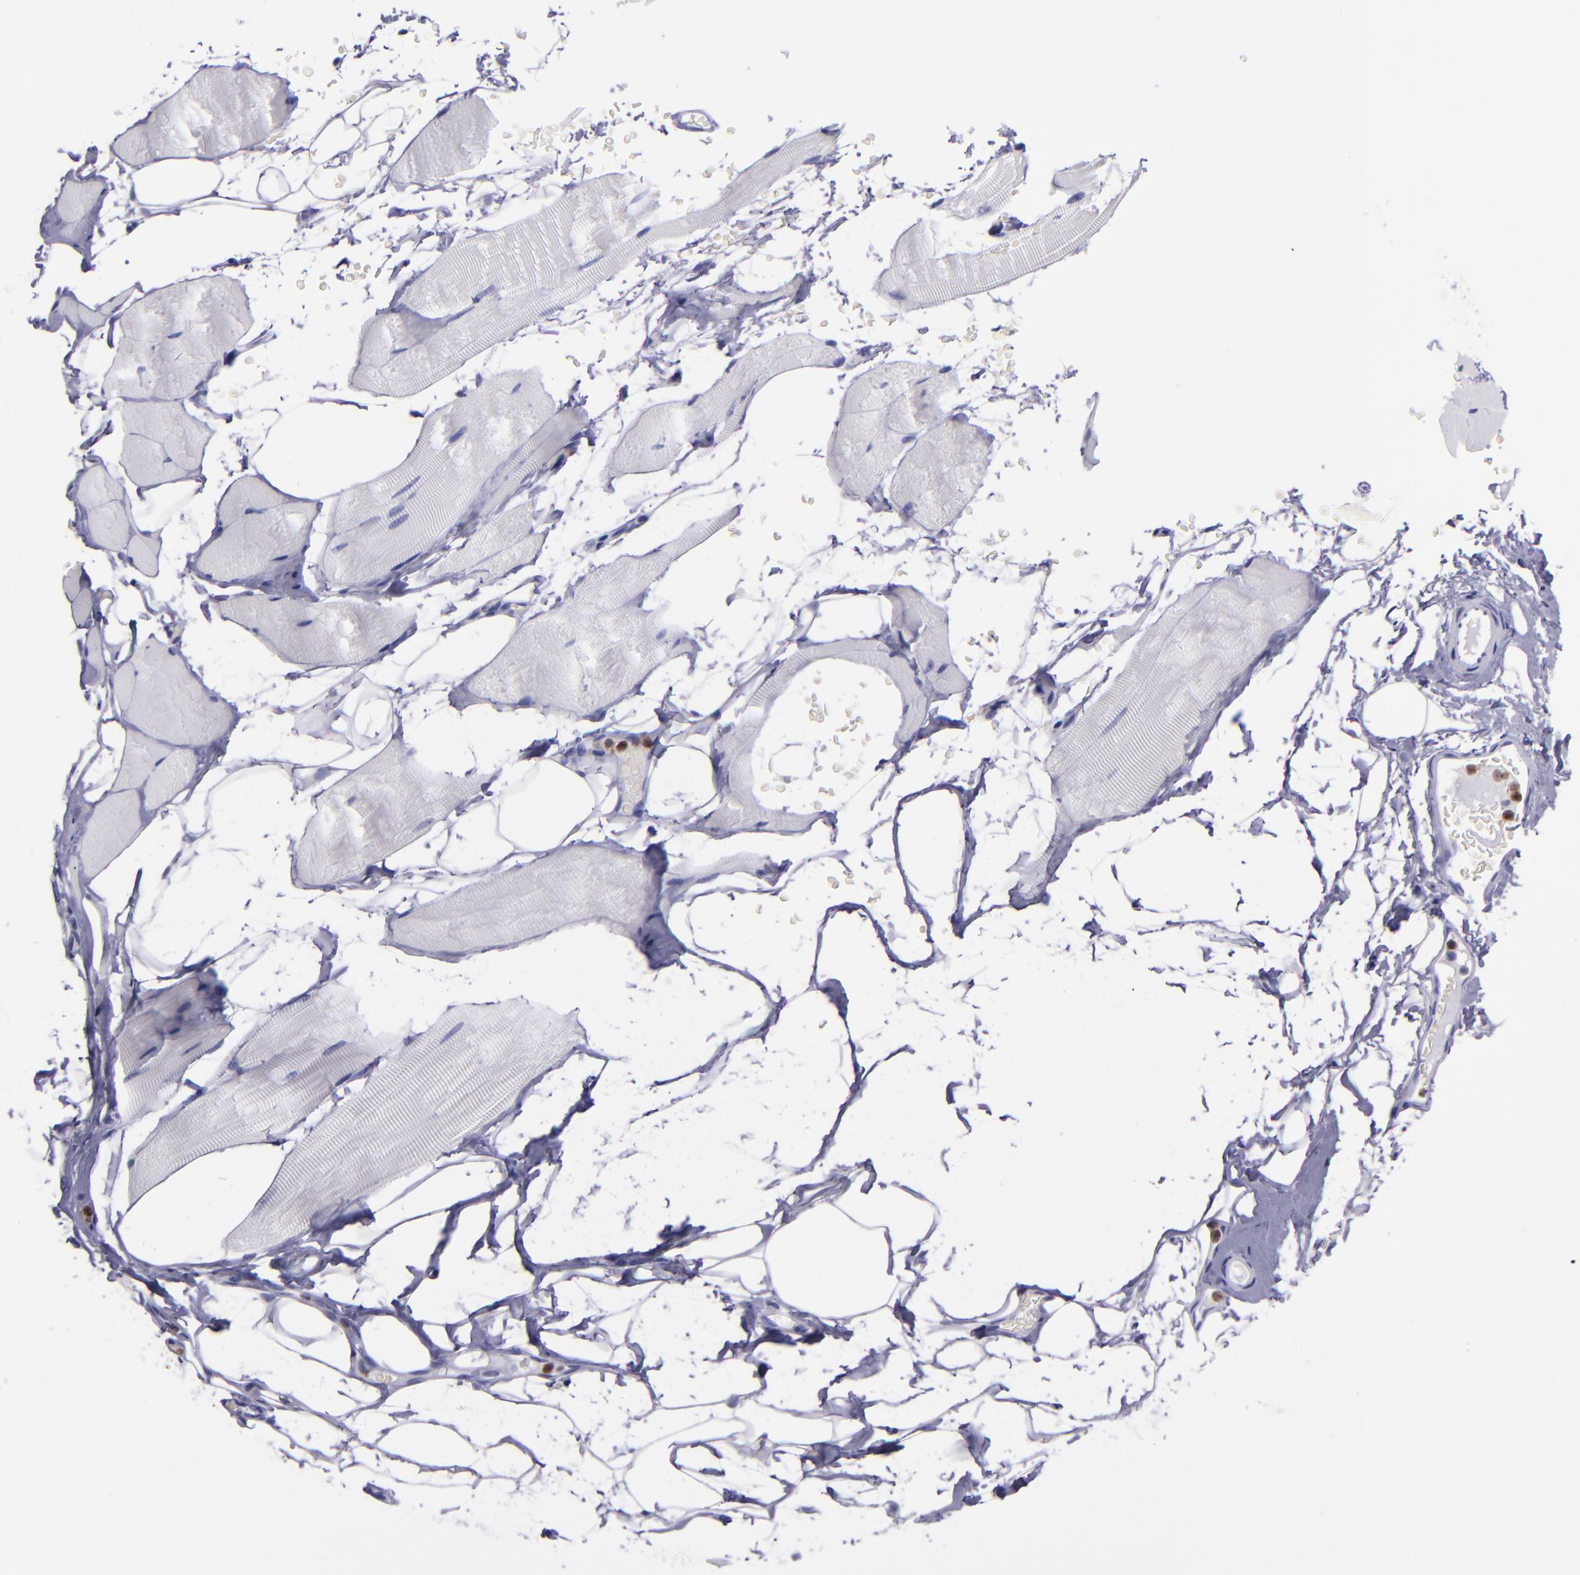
{"staining": {"intensity": "negative", "quantity": "none", "location": "none"}, "tissue": "skeletal muscle", "cell_type": "Myocytes", "image_type": "normal", "snomed": [{"axis": "morphology", "description": "Normal tissue, NOS"}, {"axis": "topography", "description": "Skeletal muscle"}, {"axis": "topography", "description": "Parathyroid gland"}], "caption": "Immunohistochemistry (IHC) image of normal skeletal muscle: skeletal muscle stained with DAB (3,3'-diaminobenzidine) exhibits no significant protein staining in myocytes. (Brightfield microscopy of DAB immunohistochemistry (IHC) at high magnification).", "gene": "CR1", "patient": {"sex": "female", "age": 37}}